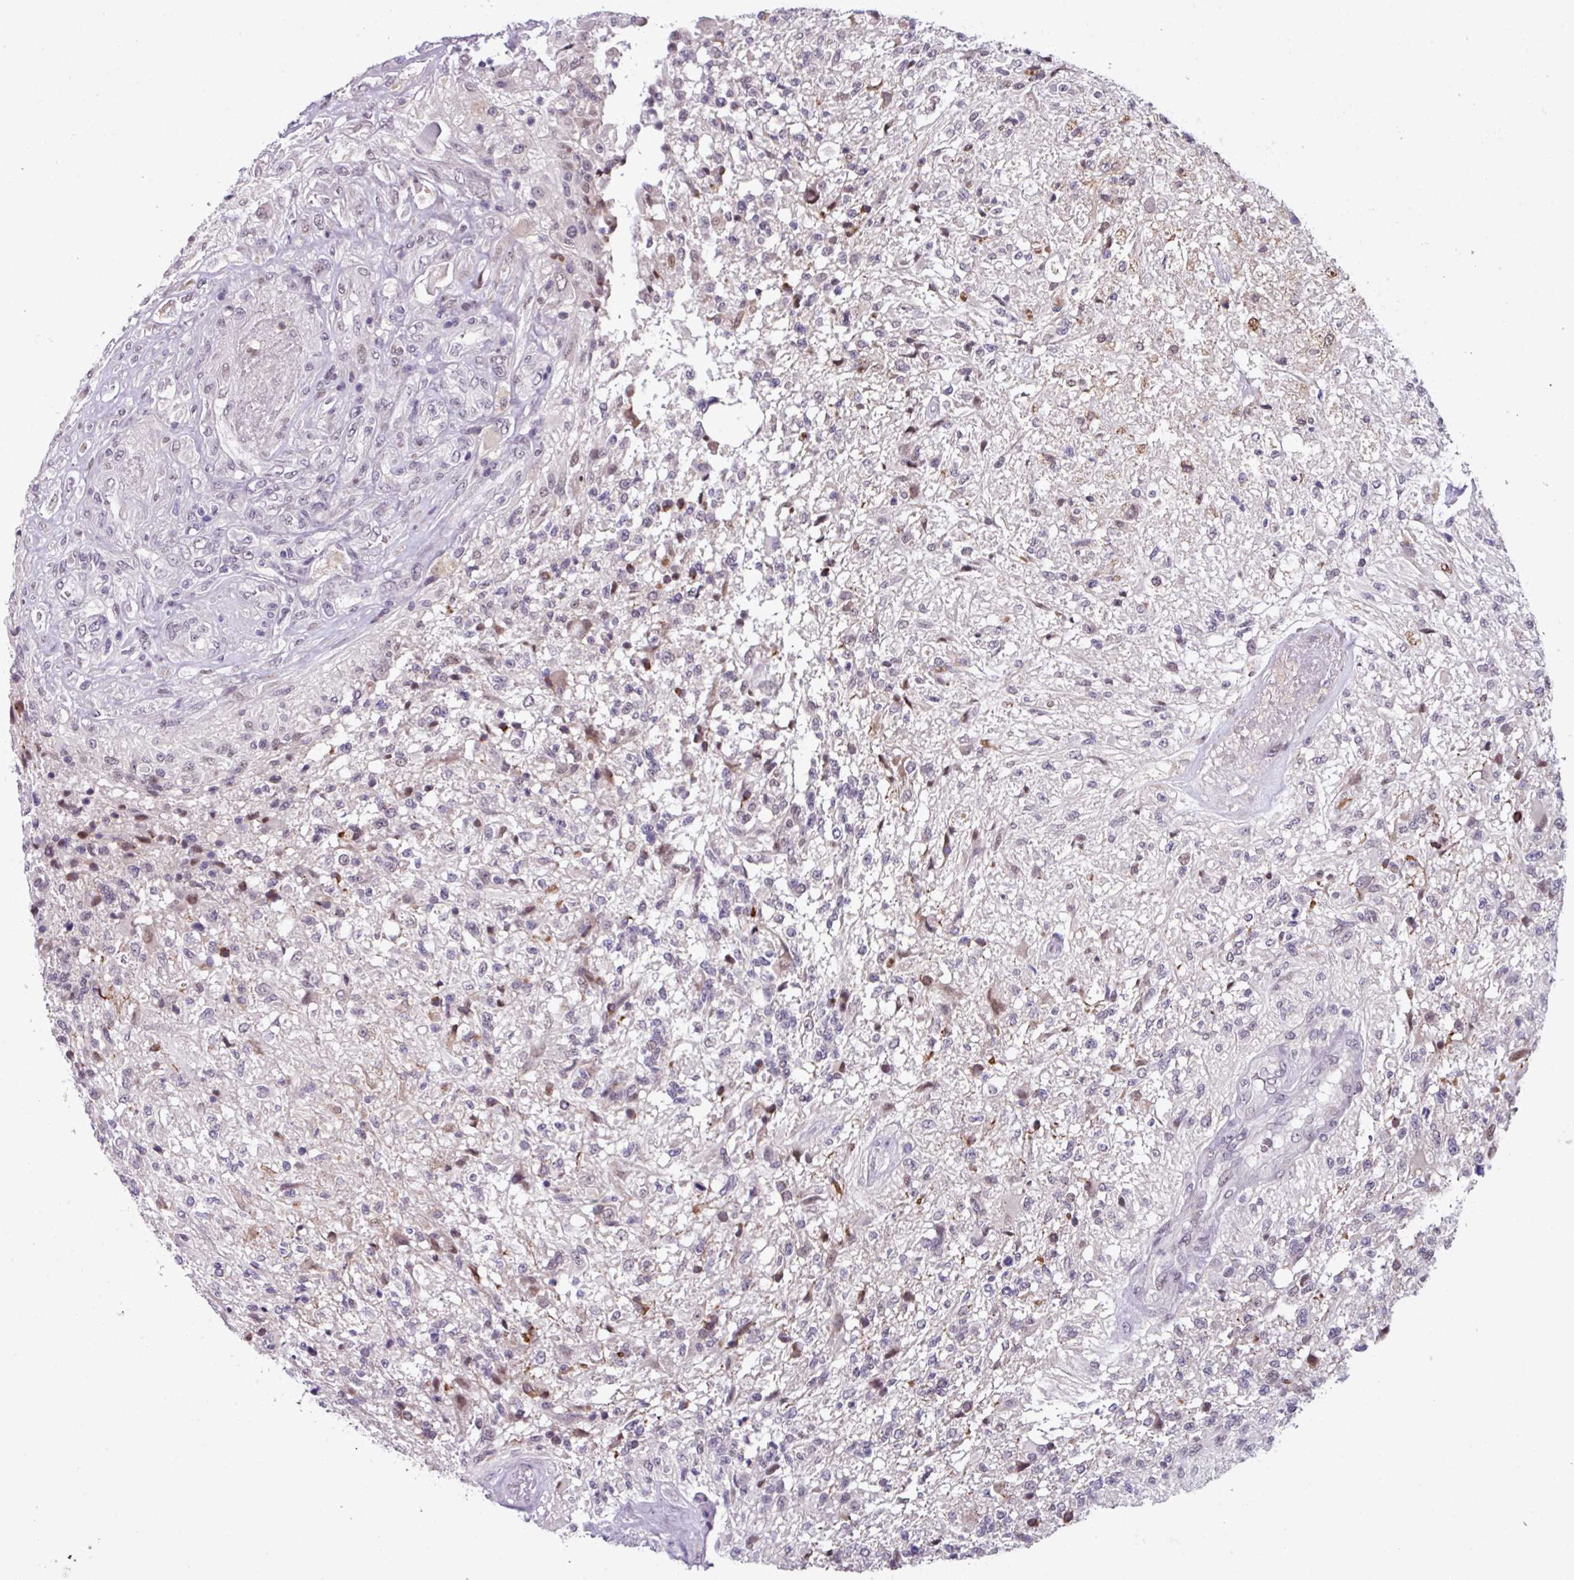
{"staining": {"intensity": "negative", "quantity": "none", "location": "none"}, "tissue": "glioma", "cell_type": "Tumor cells", "image_type": "cancer", "snomed": [{"axis": "morphology", "description": "Glioma, malignant, High grade"}, {"axis": "topography", "description": "Brain"}], "caption": "A high-resolution histopathology image shows immunohistochemistry staining of malignant high-grade glioma, which exhibits no significant expression in tumor cells.", "gene": "ZFP3", "patient": {"sex": "male", "age": 56}}